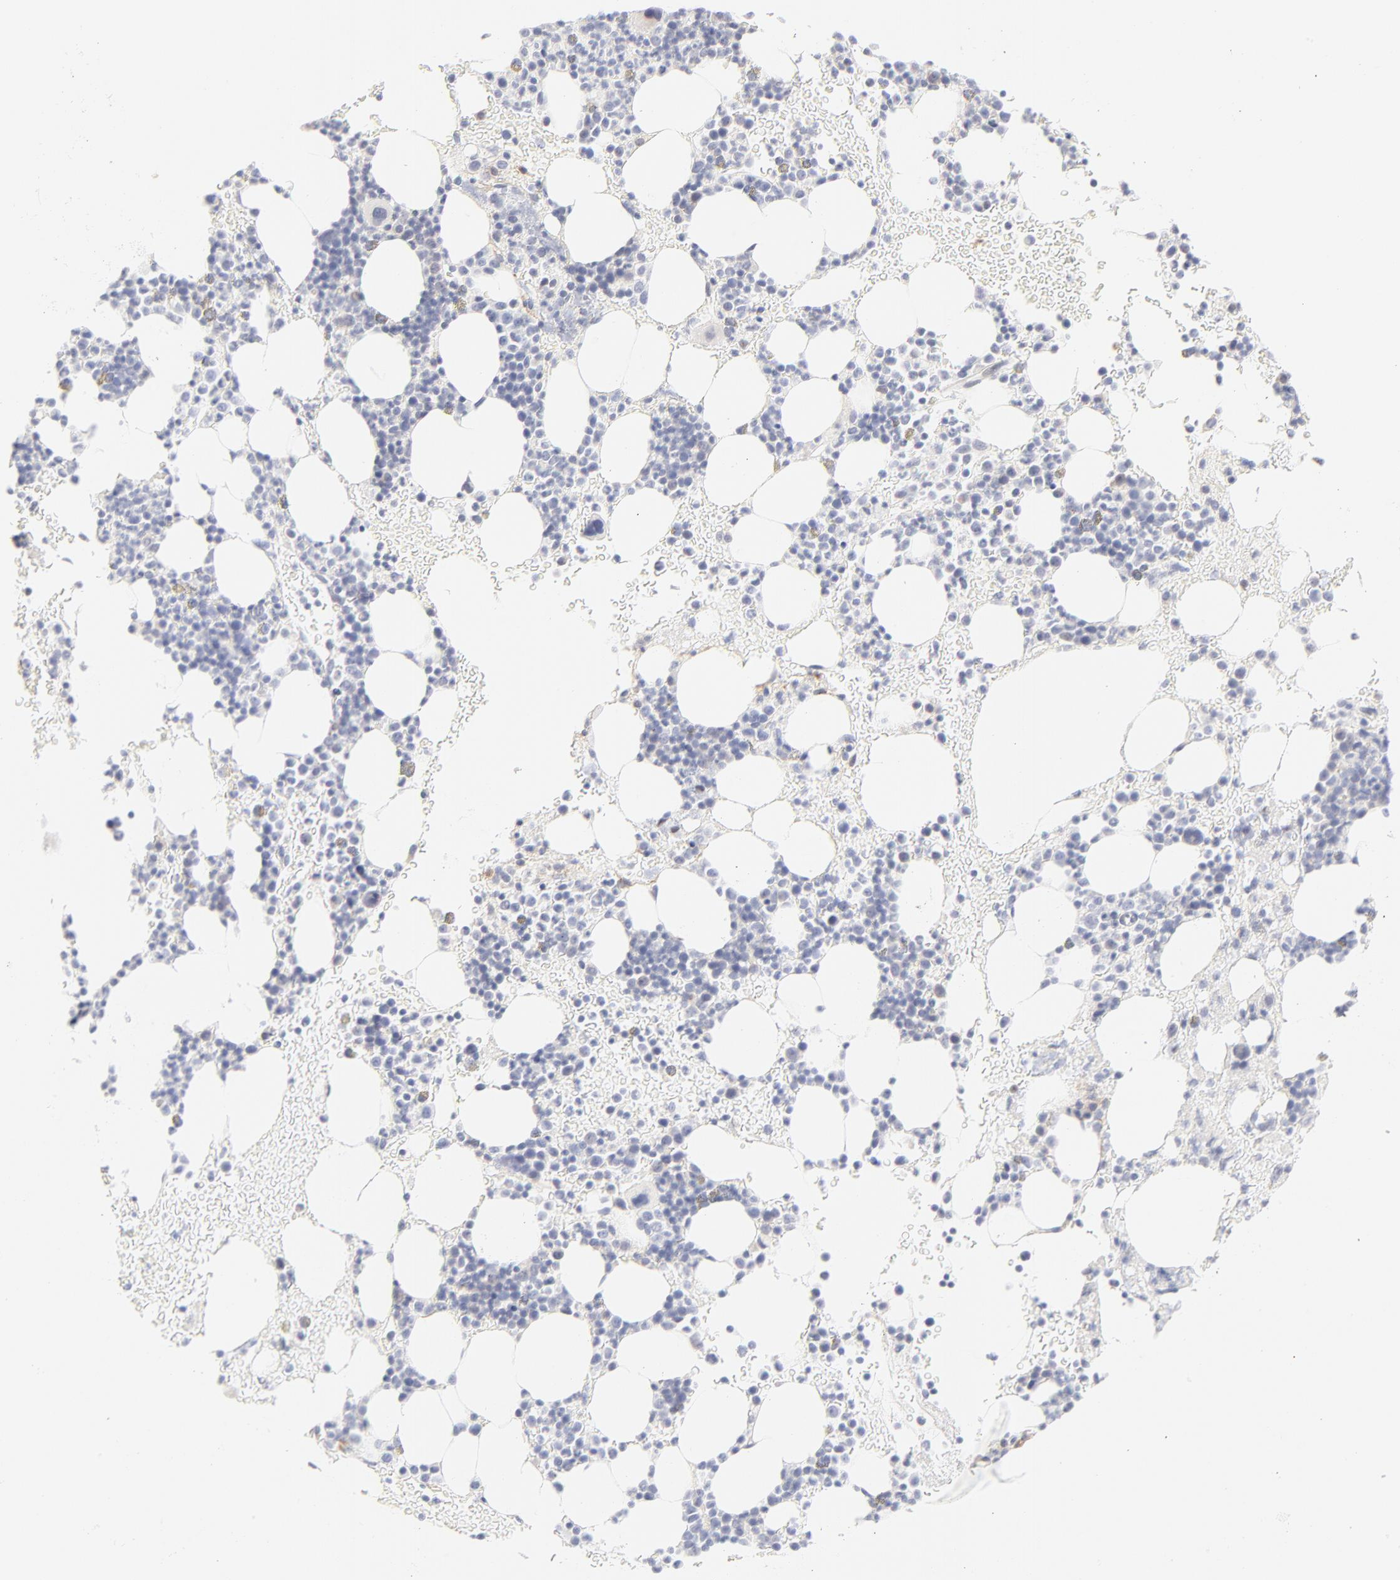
{"staining": {"intensity": "negative", "quantity": "none", "location": "none"}, "tissue": "bone marrow", "cell_type": "Hematopoietic cells", "image_type": "normal", "snomed": [{"axis": "morphology", "description": "Normal tissue, NOS"}, {"axis": "topography", "description": "Bone marrow"}], "caption": "Hematopoietic cells show no significant protein staining in benign bone marrow. (Brightfield microscopy of DAB immunohistochemistry at high magnification).", "gene": "NPNT", "patient": {"sex": "male", "age": 17}}